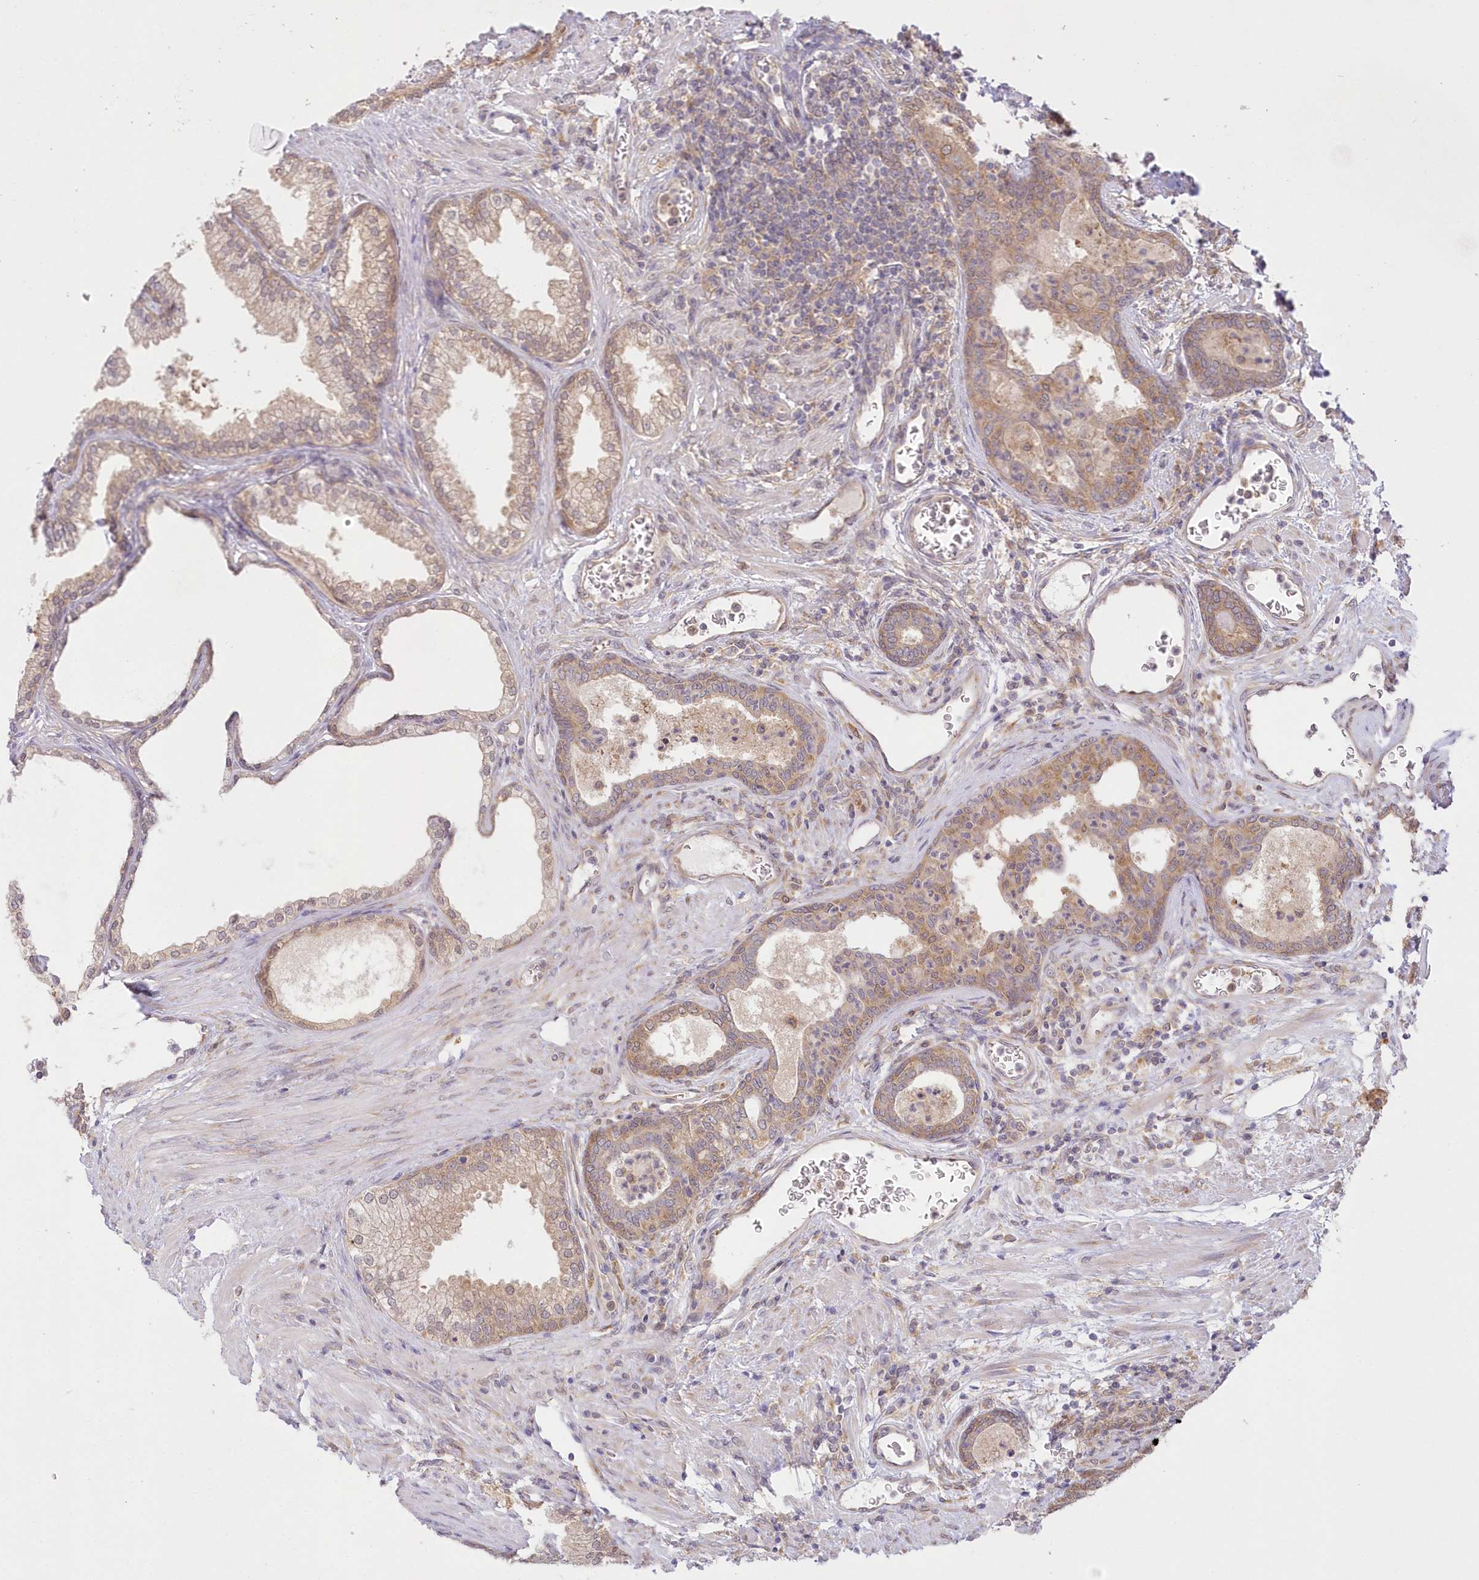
{"staining": {"intensity": "moderate", "quantity": ">75%", "location": "cytoplasmic/membranous"}, "tissue": "prostate", "cell_type": "Glandular cells", "image_type": "normal", "snomed": [{"axis": "morphology", "description": "Normal tissue, NOS"}, {"axis": "topography", "description": "Prostate"}], "caption": "Immunohistochemical staining of unremarkable human prostate reveals >75% levels of moderate cytoplasmic/membranous protein expression in approximately >75% of glandular cells. (Stains: DAB in brown, nuclei in blue, Microscopy: brightfield microscopy at high magnification).", "gene": "RNPEP", "patient": {"sex": "male", "age": 76}}